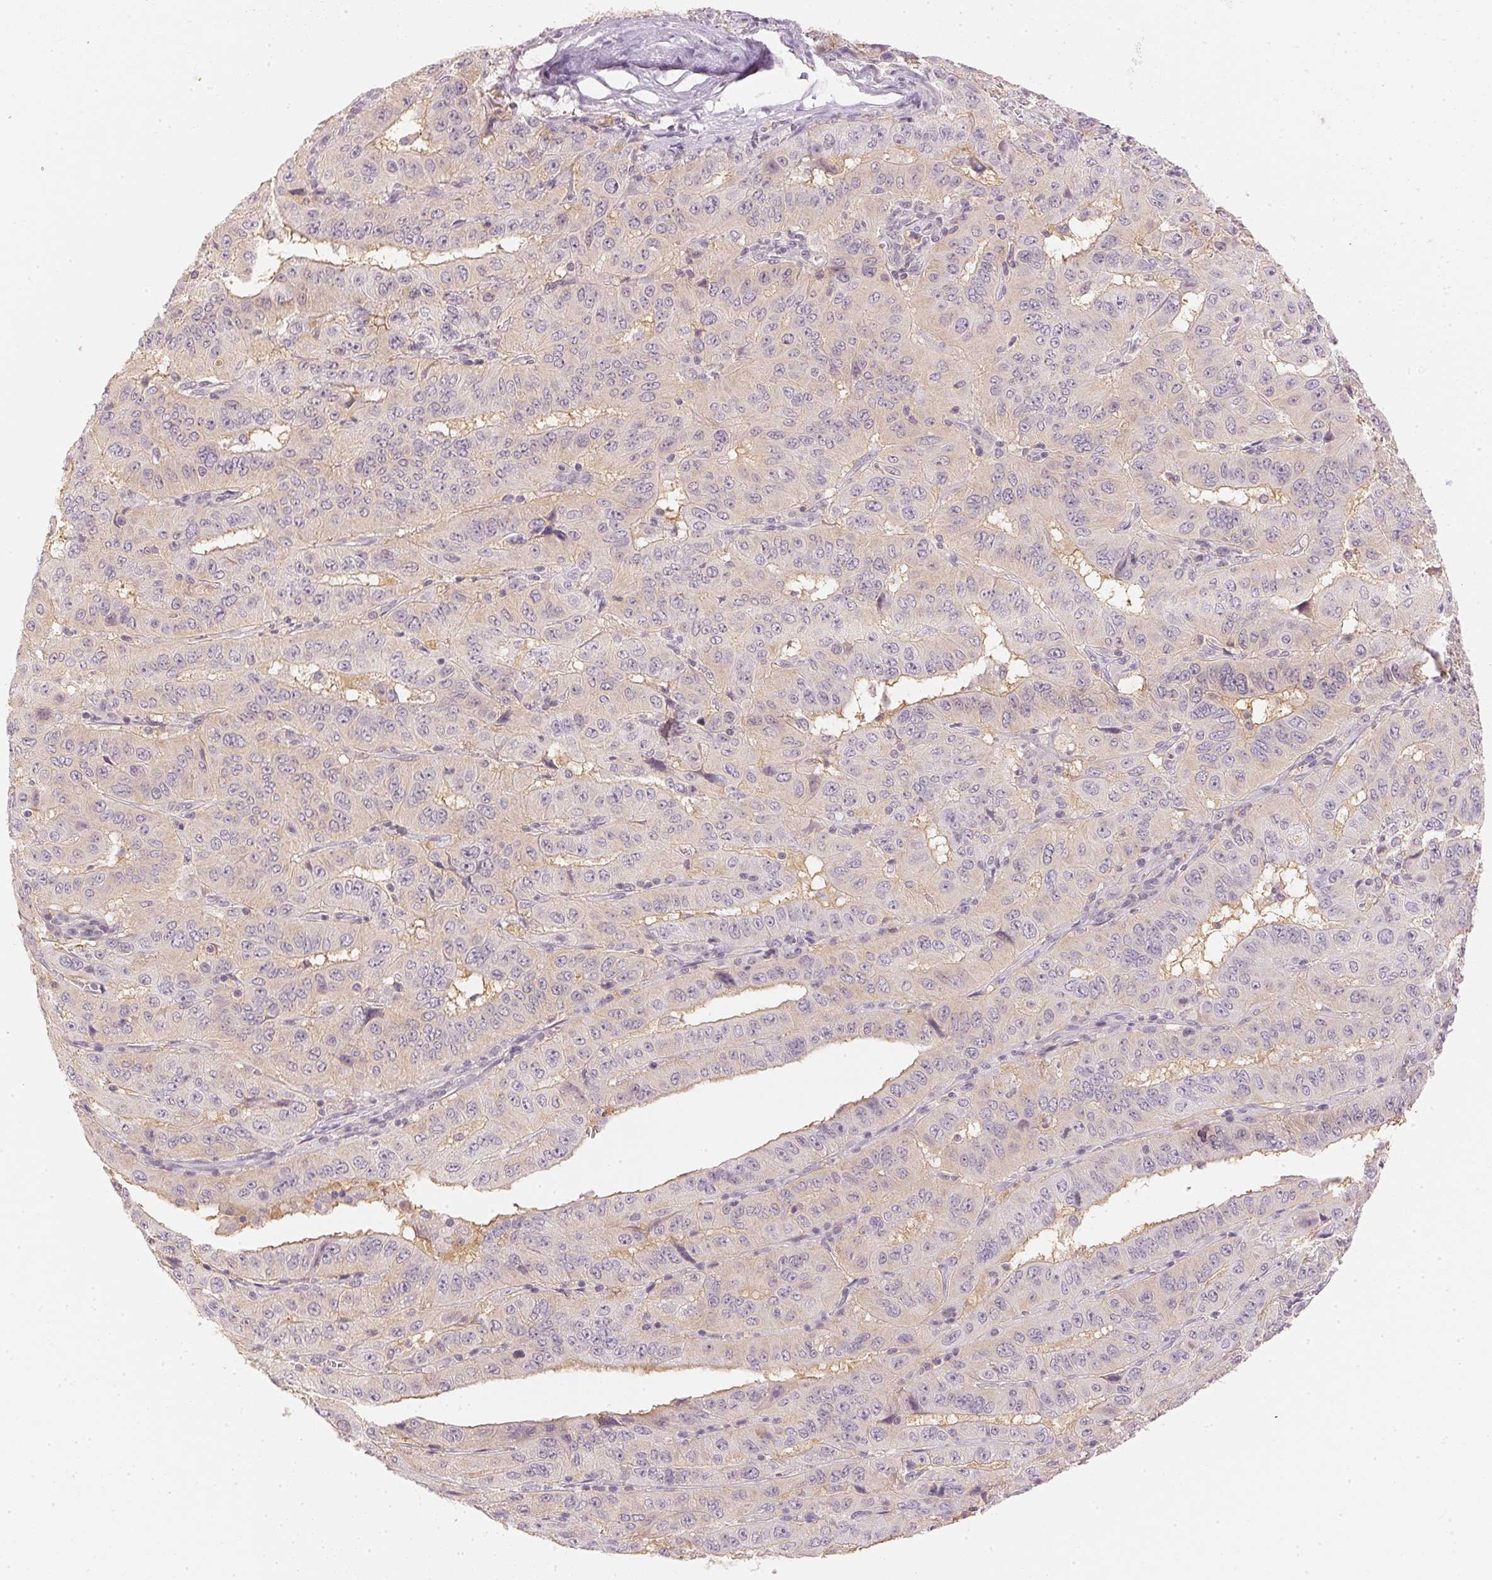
{"staining": {"intensity": "weak", "quantity": "<25%", "location": "cytoplasmic/membranous"}, "tissue": "pancreatic cancer", "cell_type": "Tumor cells", "image_type": "cancer", "snomed": [{"axis": "morphology", "description": "Adenocarcinoma, NOS"}, {"axis": "topography", "description": "Pancreas"}], "caption": "This is an immunohistochemistry (IHC) image of human pancreatic cancer (adenocarcinoma). There is no positivity in tumor cells.", "gene": "KPRP", "patient": {"sex": "male", "age": 63}}